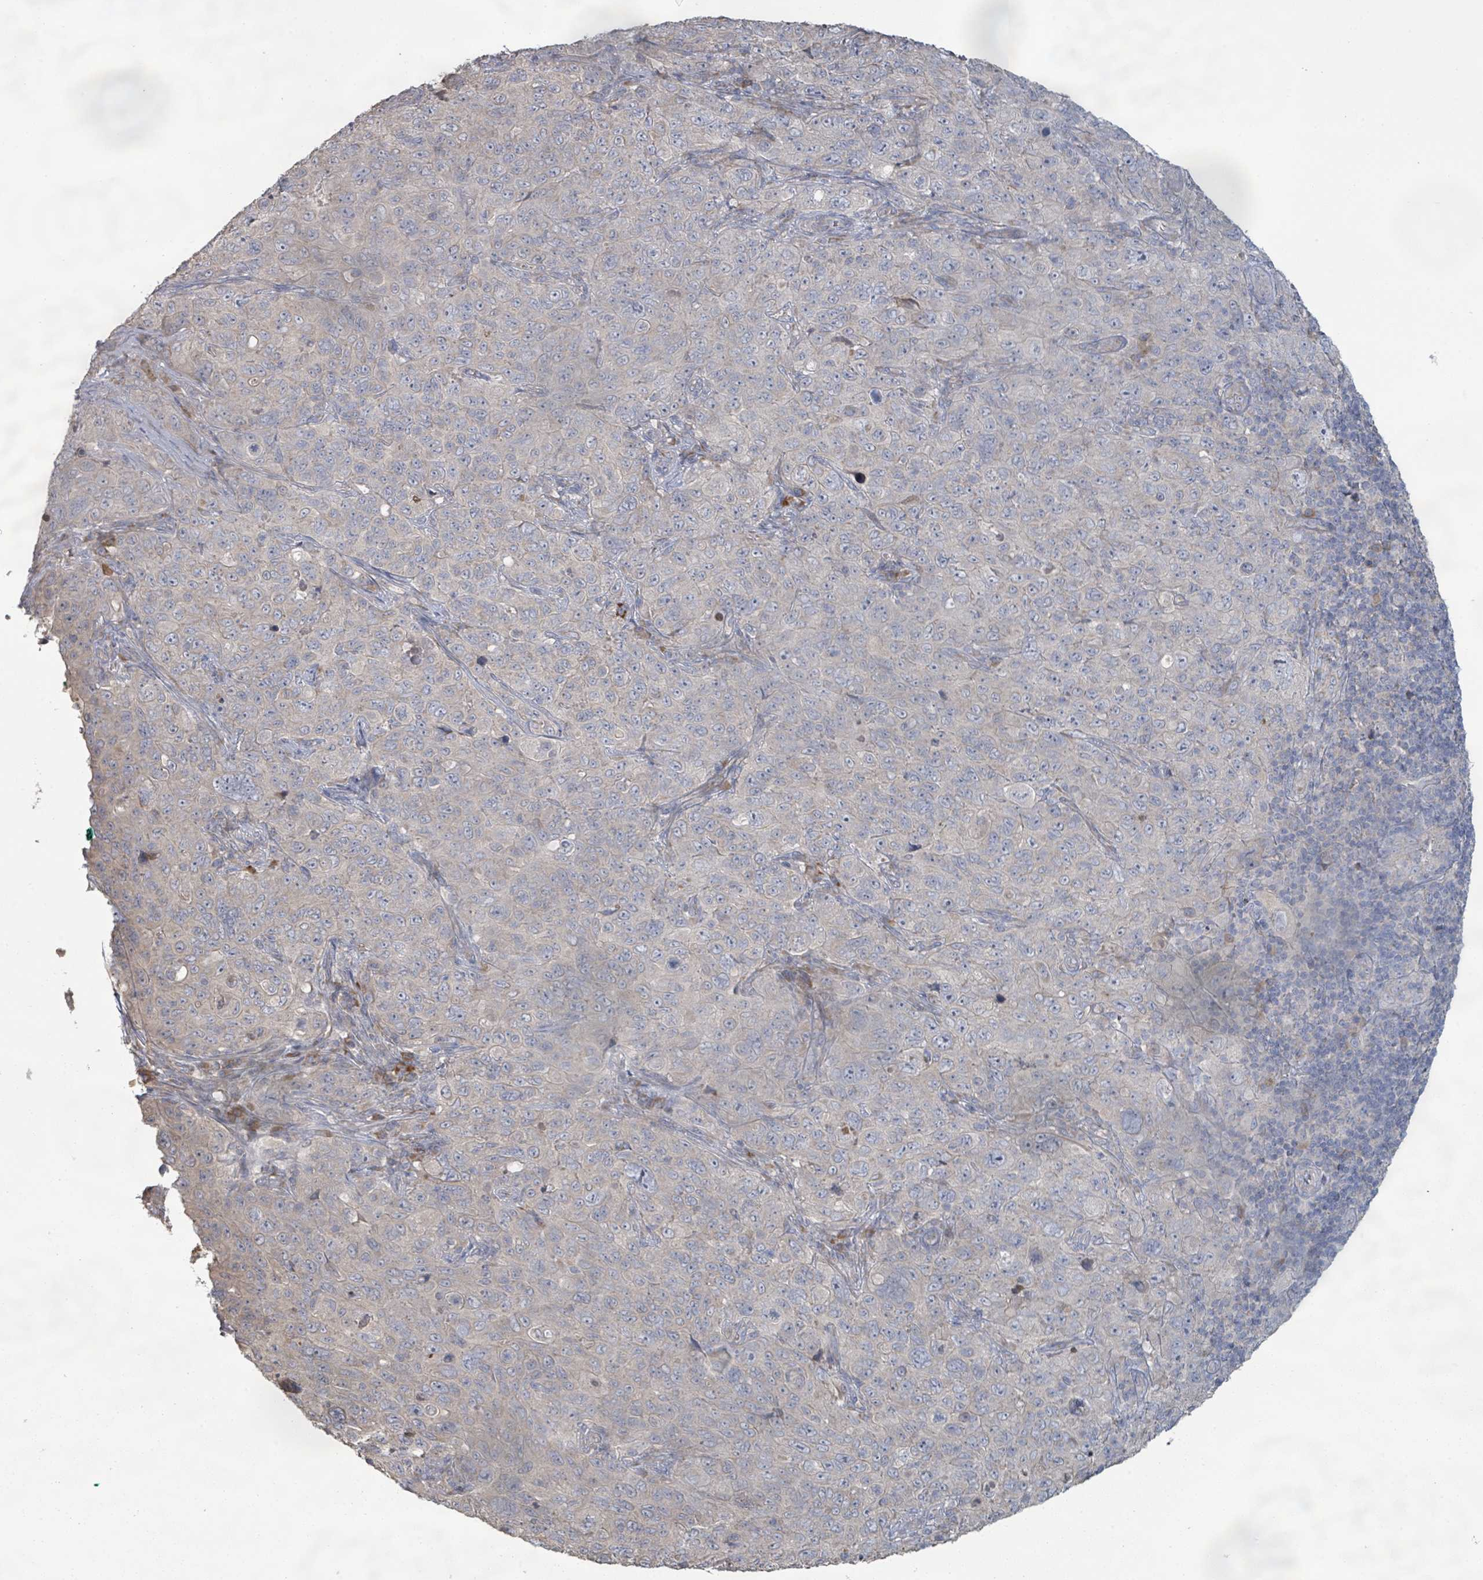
{"staining": {"intensity": "negative", "quantity": "none", "location": "none"}, "tissue": "pancreatic cancer", "cell_type": "Tumor cells", "image_type": "cancer", "snomed": [{"axis": "morphology", "description": "Adenocarcinoma, NOS"}, {"axis": "topography", "description": "Pancreas"}], "caption": "Tumor cells are negative for brown protein staining in pancreatic cancer (adenocarcinoma). (Brightfield microscopy of DAB (3,3'-diaminobenzidine) IHC at high magnification).", "gene": "KCNS2", "patient": {"sex": "male", "age": 68}}